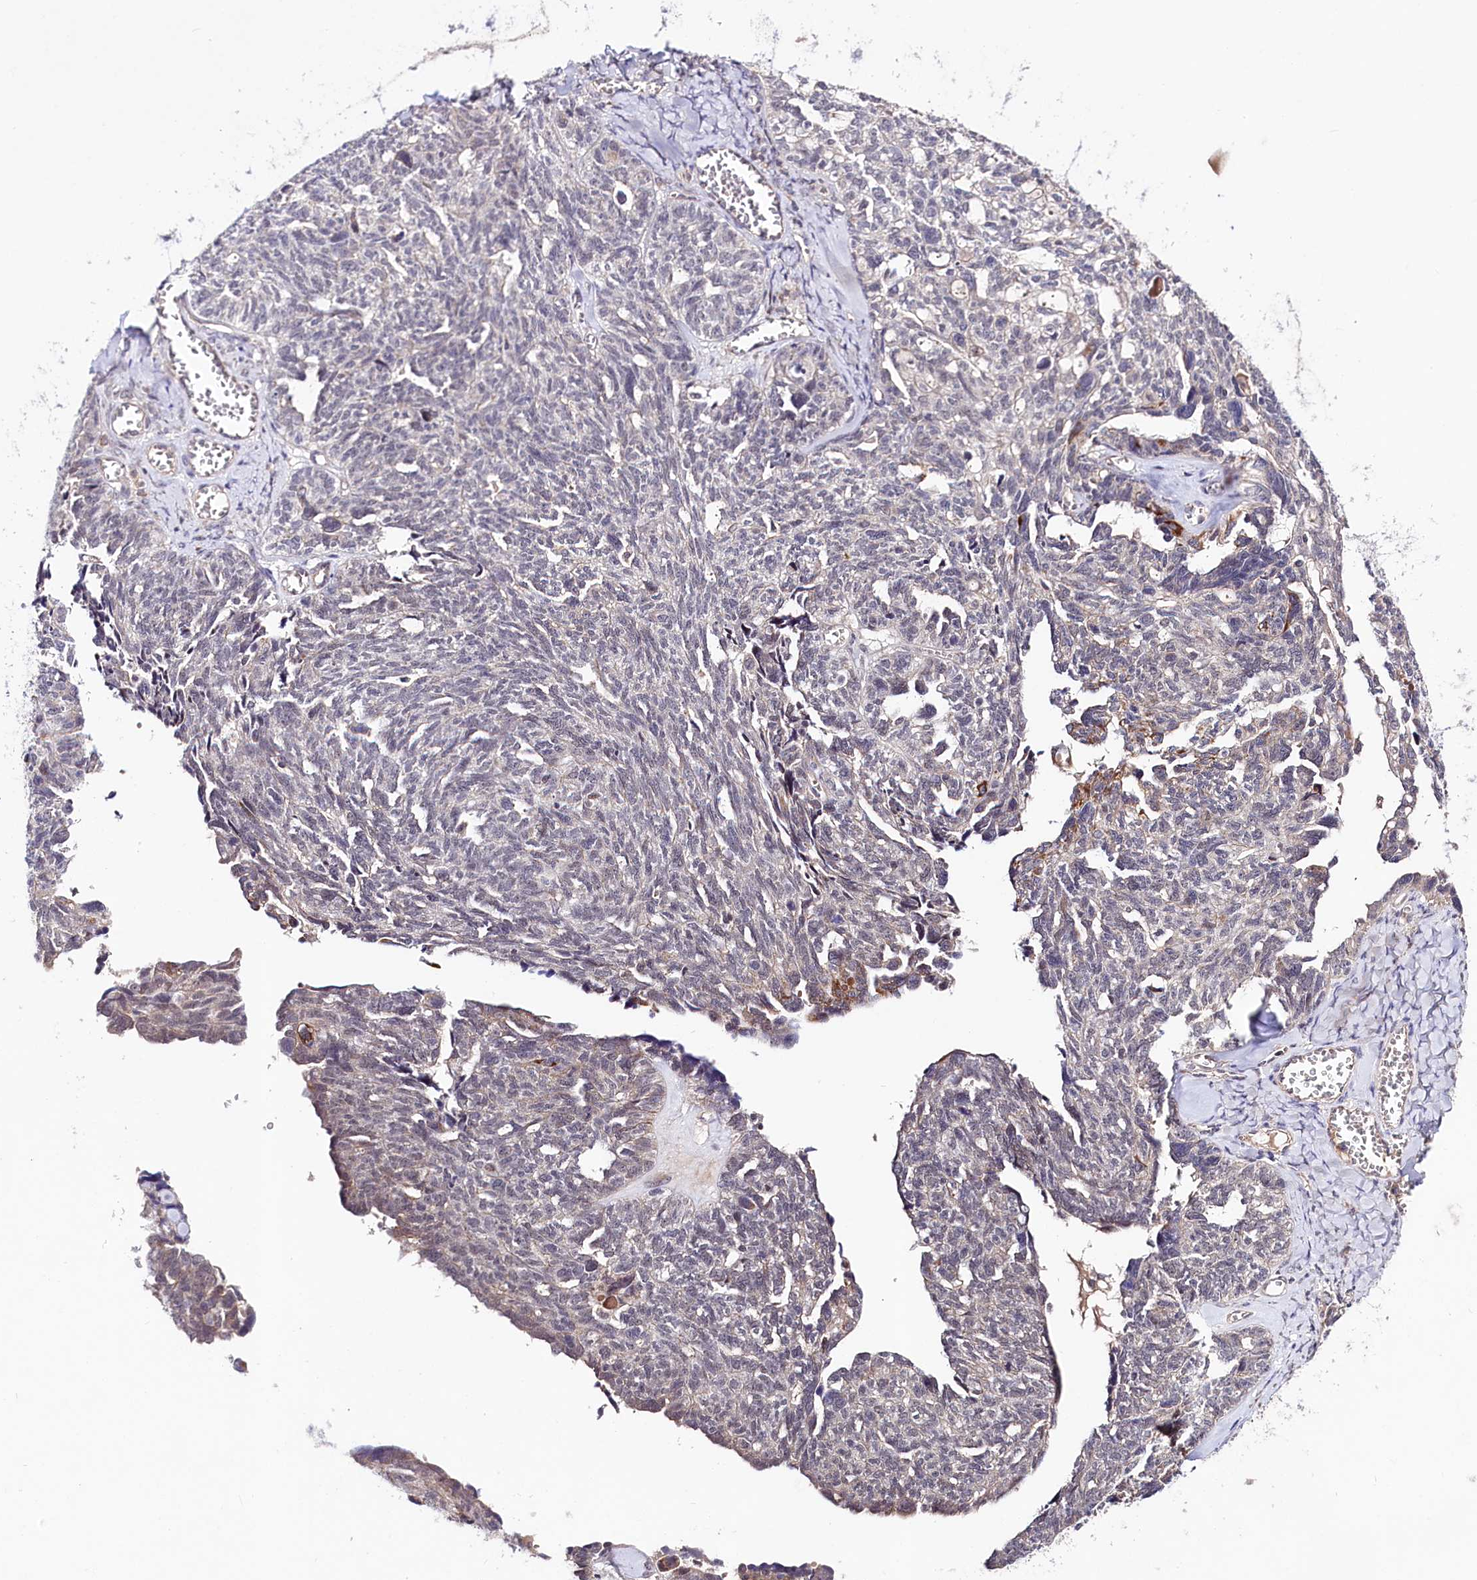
{"staining": {"intensity": "weak", "quantity": "<25%", "location": "cytoplasmic/membranous"}, "tissue": "ovarian cancer", "cell_type": "Tumor cells", "image_type": "cancer", "snomed": [{"axis": "morphology", "description": "Cystadenocarcinoma, serous, NOS"}, {"axis": "topography", "description": "Ovary"}], "caption": "Tumor cells show no significant expression in ovarian cancer.", "gene": "TAFAZZIN", "patient": {"sex": "female", "age": 79}}